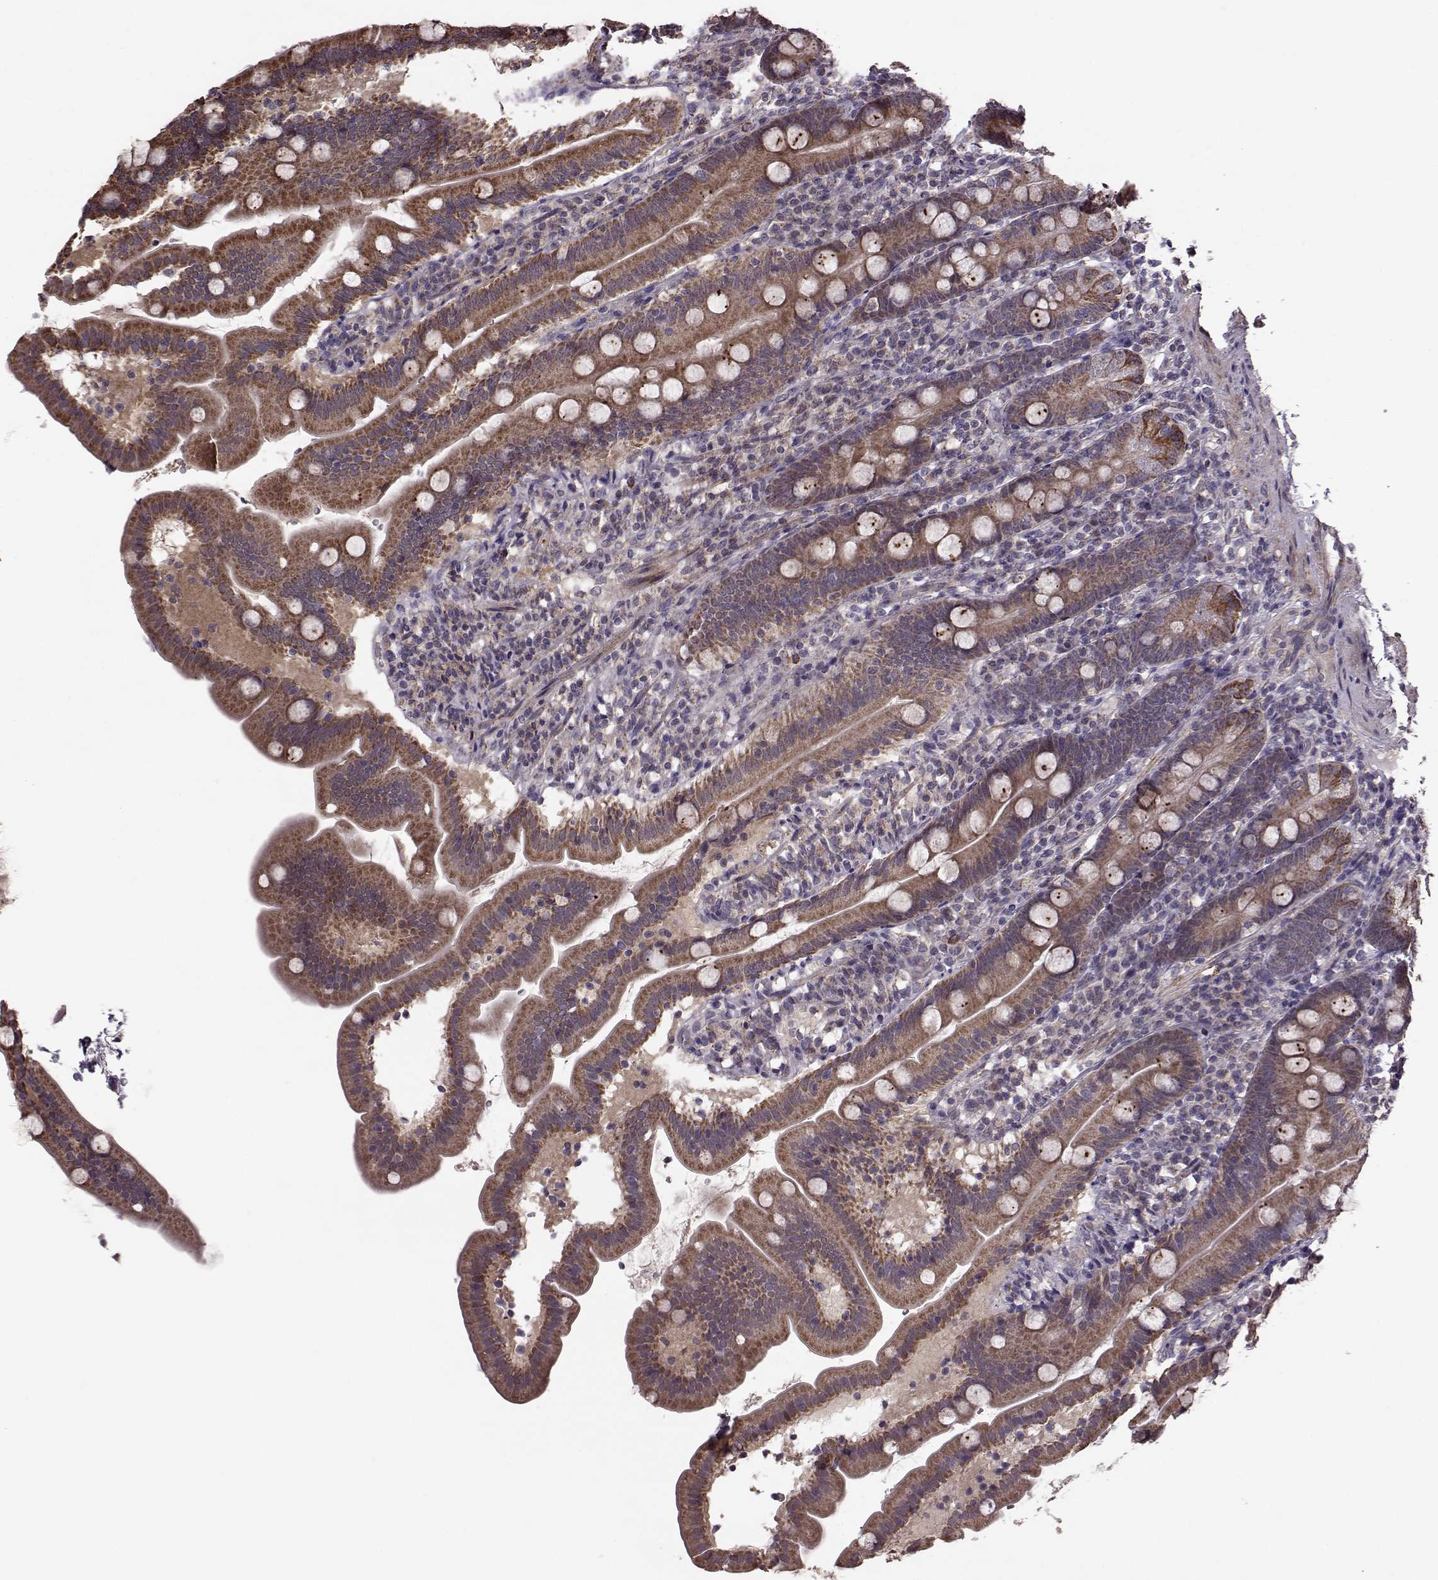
{"staining": {"intensity": "moderate", "quantity": ">75%", "location": "cytoplasmic/membranous"}, "tissue": "duodenum", "cell_type": "Glandular cells", "image_type": "normal", "snomed": [{"axis": "morphology", "description": "Normal tissue, NOS"}, {"axis": "topography", "description": "Duodenum"}], "caption": "Brown immunohistochemical staining in normal human duodenum exhibits moderate cytoplasmic/membranous staining in approximately >75% of glandular cells.", "gene": "PUDP", "patient": {"sex": "female", "age": 67}}